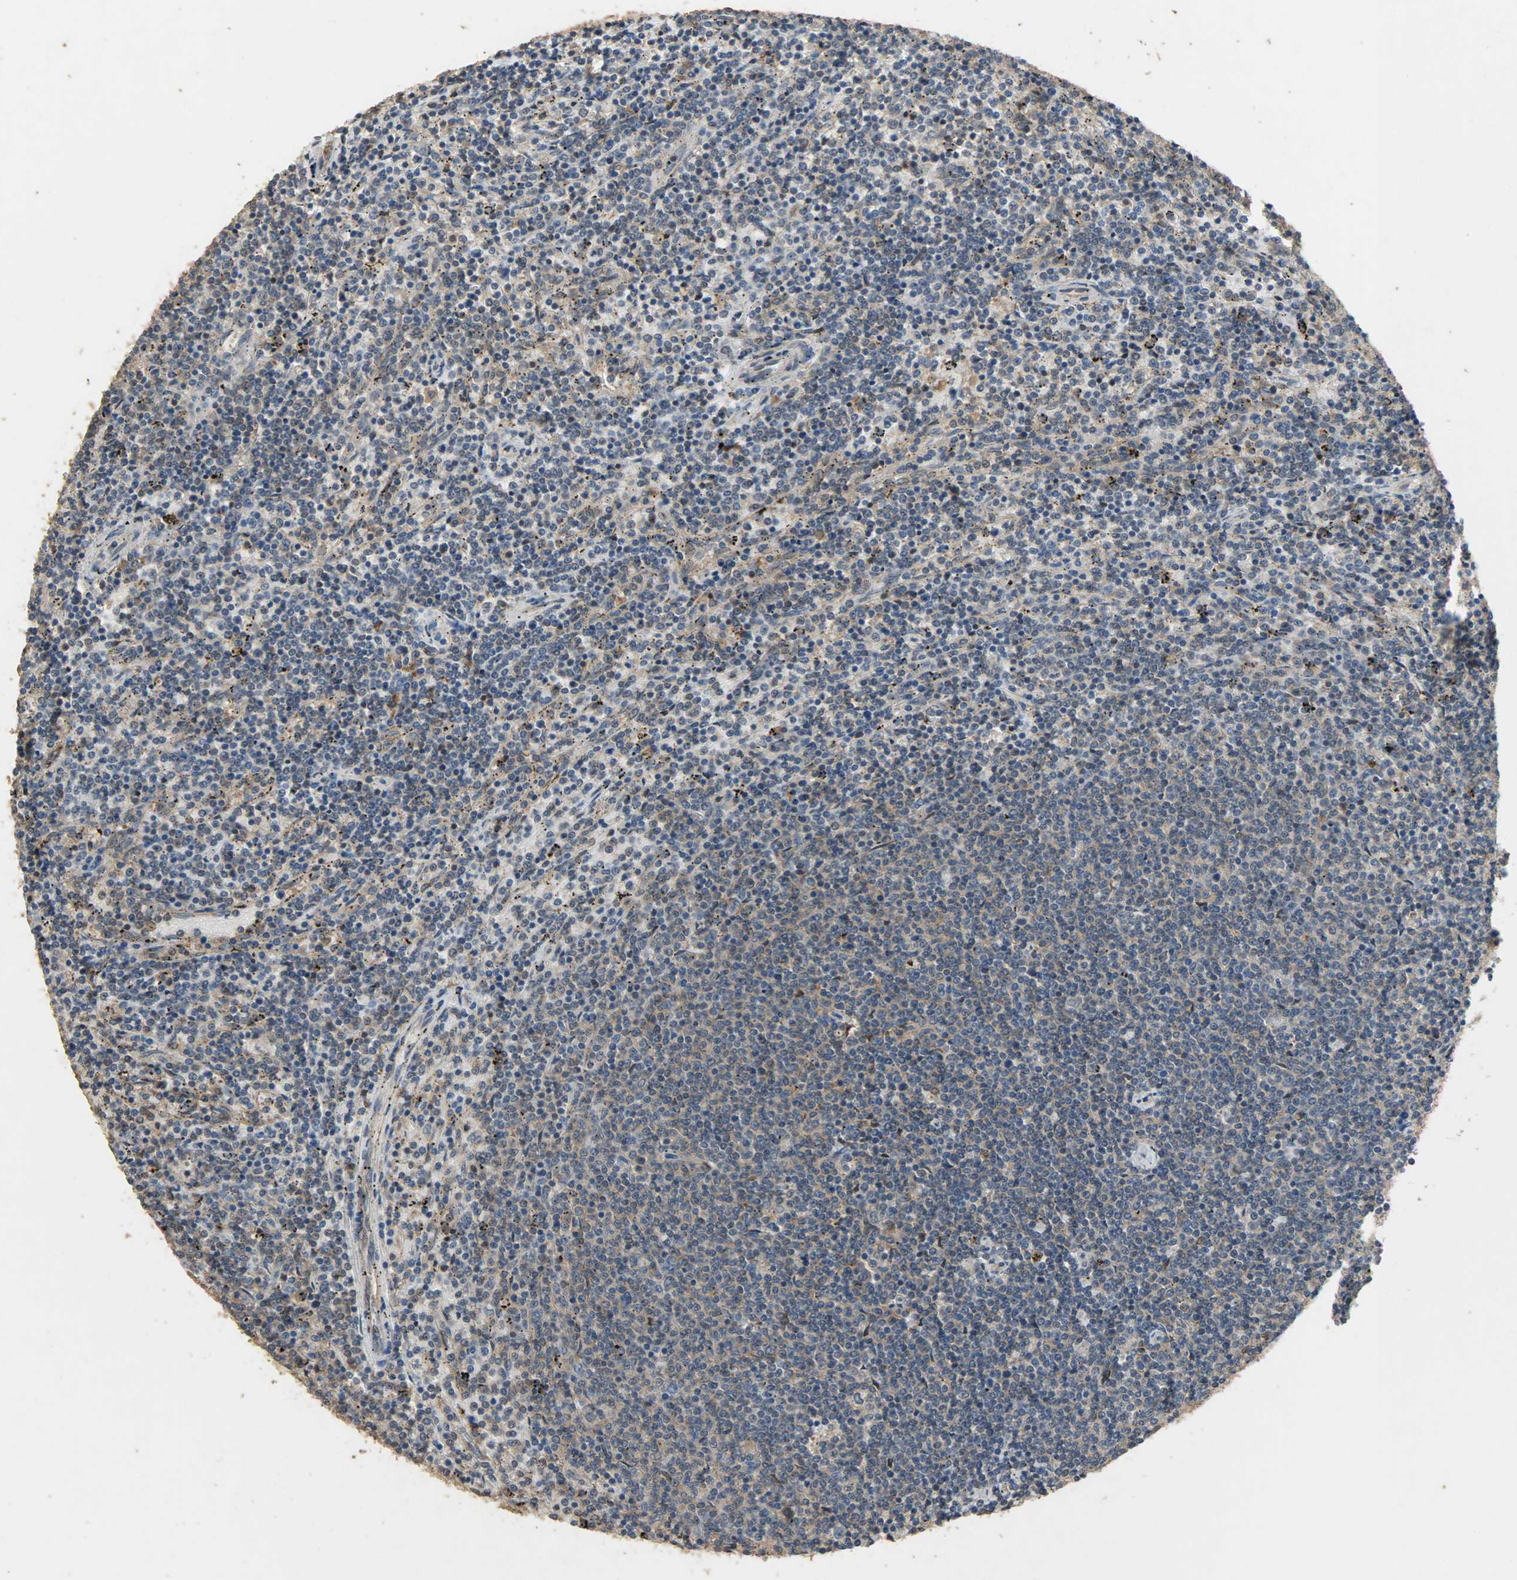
{"staining": {"intensity": "moderate", "quantity": ">75%", "location": "cytoplasmic/membranous"}, "tissue": "lymphoma", "cell_type": "Tumor cells", "image_type": "cancer", "snomed": [{"axis": "morphology", "description": "Malignant lymphoma, non-Hodgkin's type, Low grade"}, {"axis": "topography", "description": "Spleen"}], "caption": "Immunohistochemistry (IHC) (DAB) staining of lymphoma displays moderate cytoplasmic/membranous protein expression in approximately >75% of tumor cells.", "gene": "CDKN2C", "patient": {"sex": "female", "age": 50}}